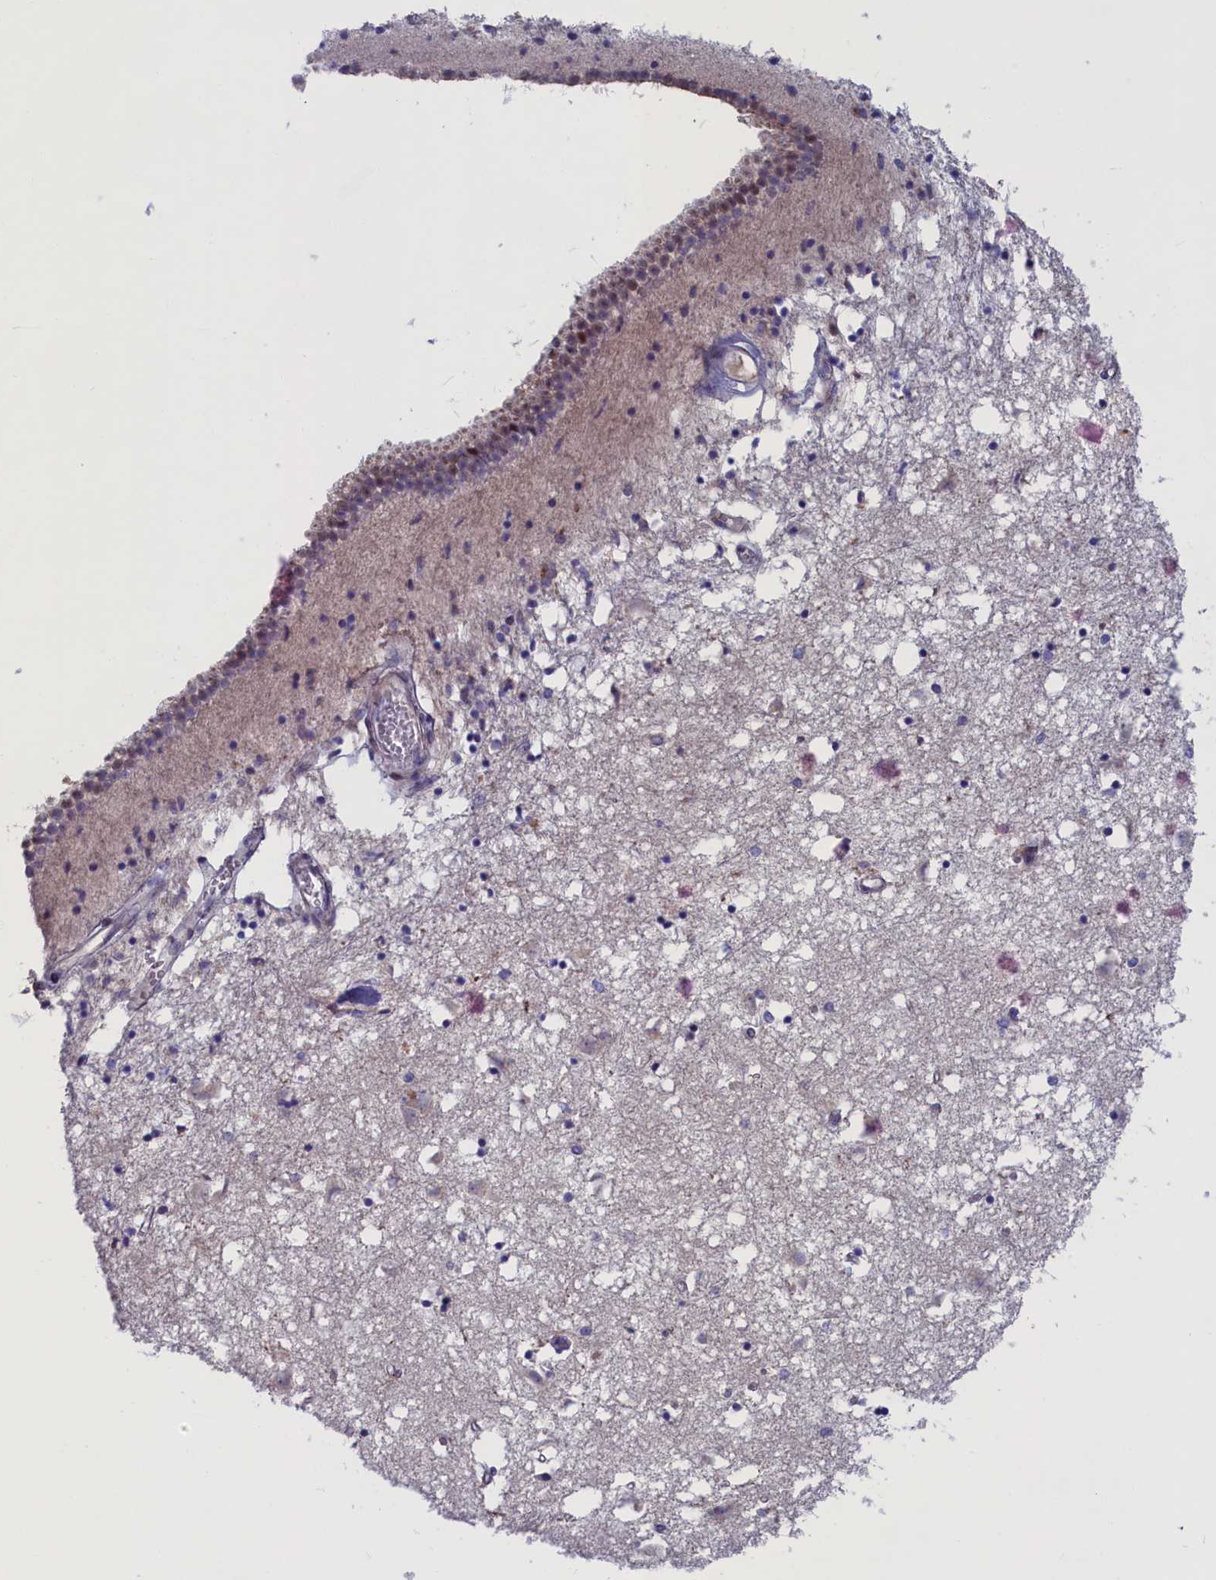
{"staining": {"intensity": "weak", "quantity": "<25%", "location": "cytoplasmic/membranous"}, "tissue": "caudate", "cell_type": "Glial cells", "image_type": "normal", "snomed": [{"axis": "morphology", "description": "Normal tissue, NOS"}, {"axis": "topography", "description": "Lateral ventricle wall"}], "caption": "Glial cells show no significant expression in unremarkable caudate. Nuclei are stained in blue.", "gene": "LIG1", "patient": {"sex": "male", "age": 70}}